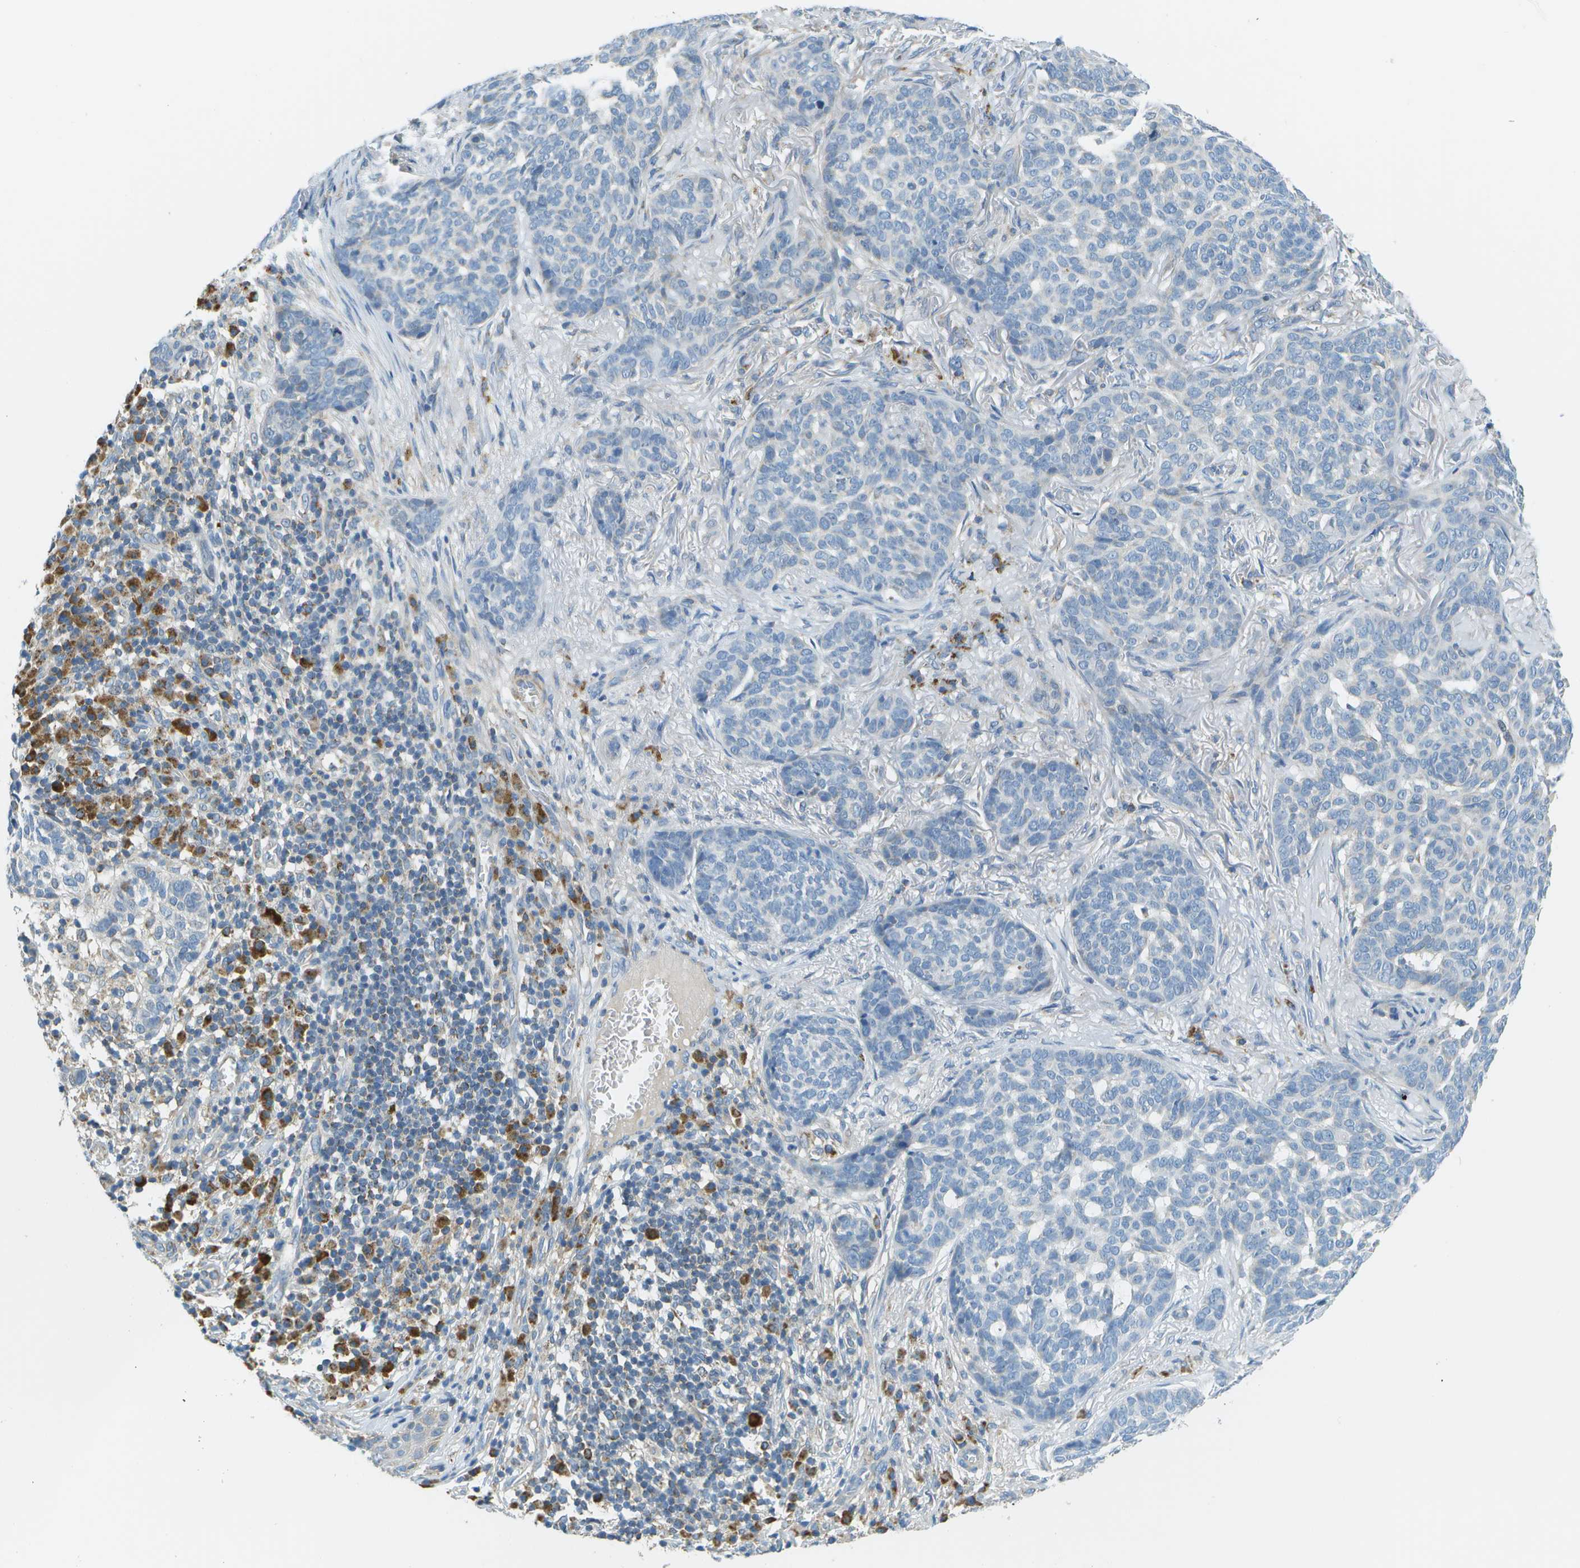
{"staining": {"intensity": "negative", "quantity": "none", "location": "none"}, "tissue": "skin cancer", "cell_type": "Tumor cells", "image_type": "cancer", "snomed": [{"axis": "morphology", "description": "Basal cell carcinoma"}, {"axis": "topography", "description": "Skin"}], "caption": "Immunohistochemistry histopathology image of neoplastic tissue: human basal cell carcinoma (skin) stained with DAB shows no significant protein staining in tumor cells. (Brightfield microscopy of DAB IHC at high magnification).", "gene": "PTGIS", "patient": {"sex": "male", "age": 85}}